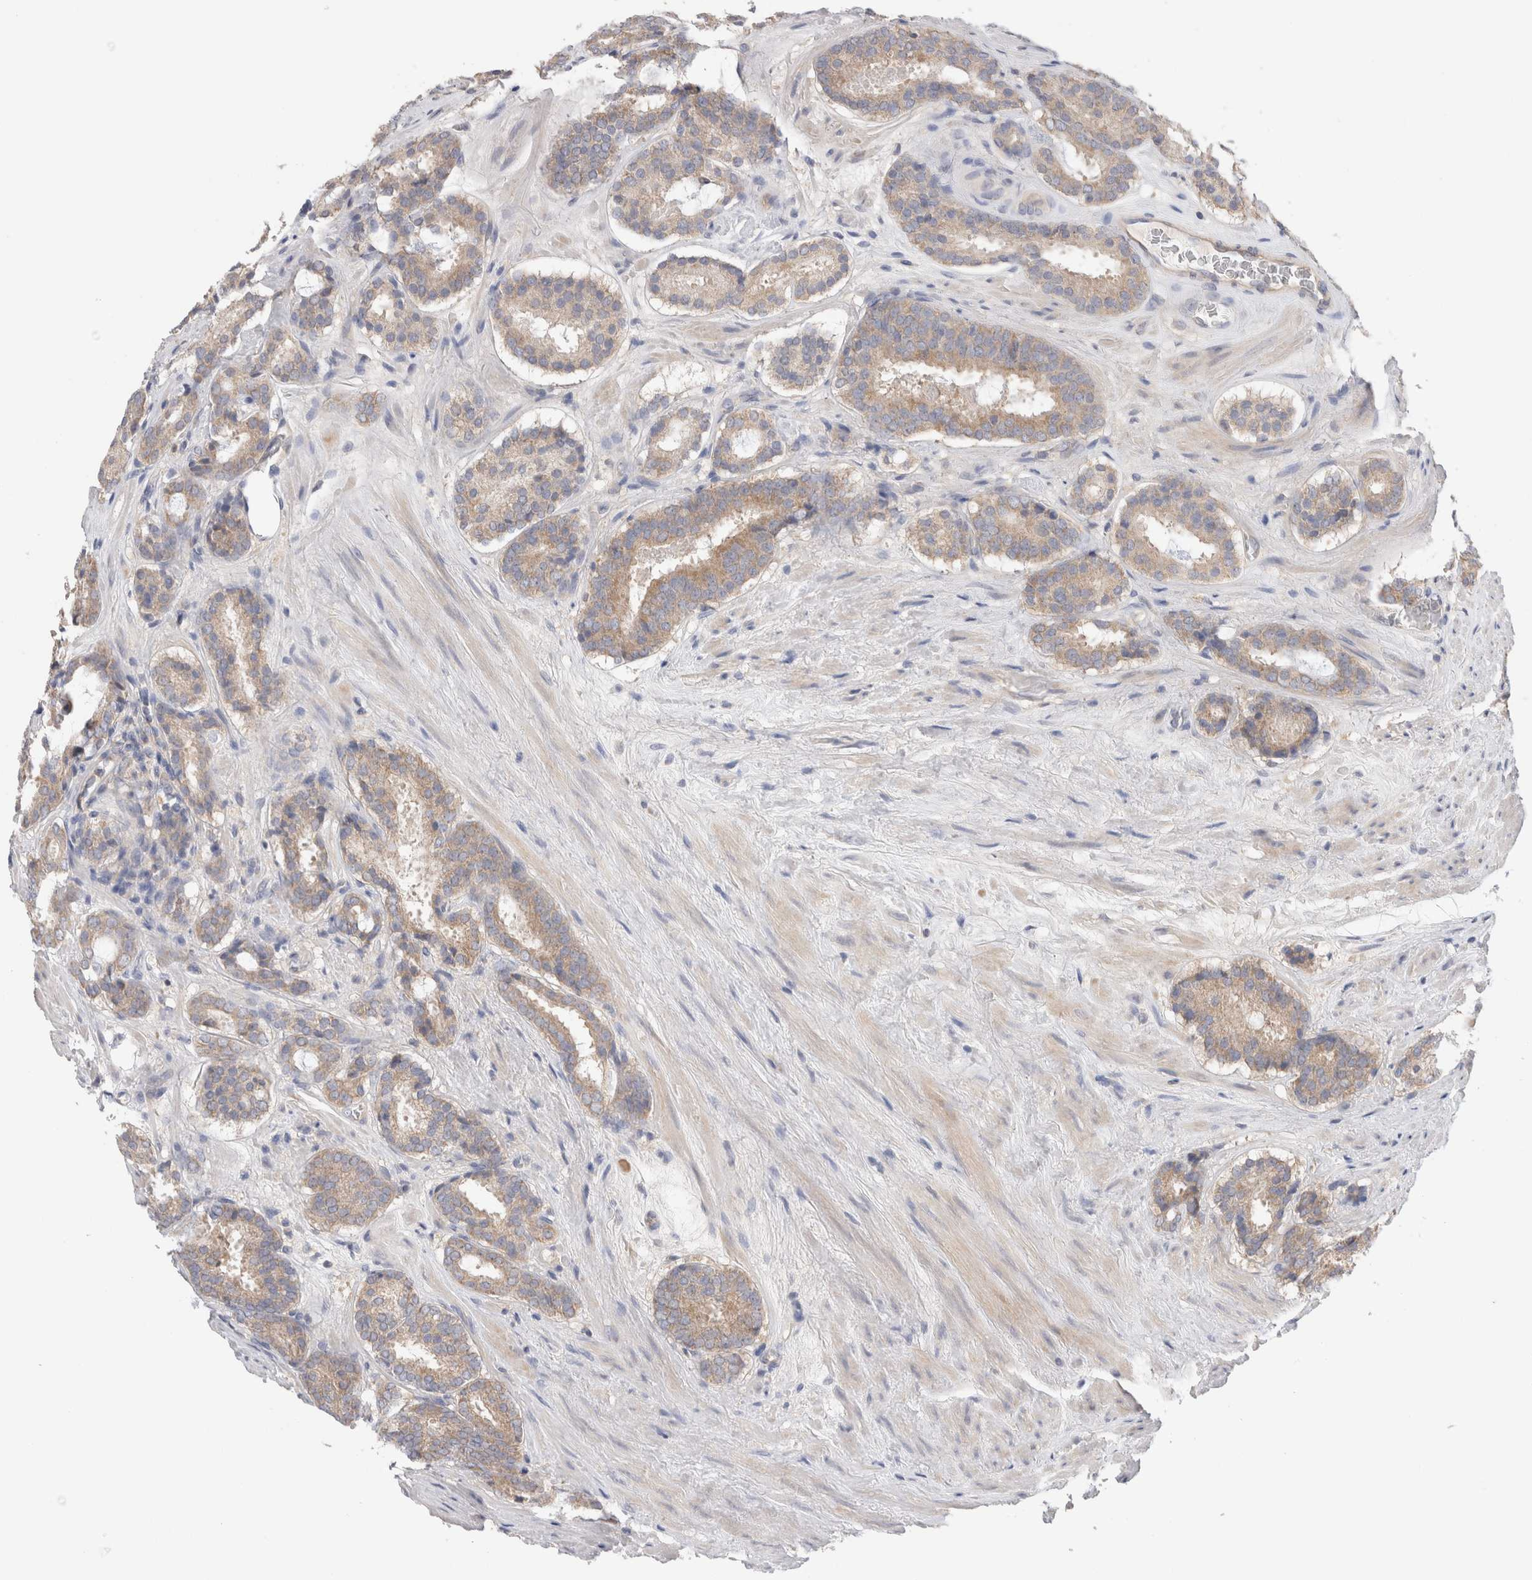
{"staining": {"intensity": "weak", "quantity": ">75%", "location": "cytoplasmic/membranous"}, "tissue": "prostate cancer", "cell_type": "Tumor cells", "image_type": "cancer", "snomed": [{"axis": "morphology", "description": "Adenocarcinoma, Low grade"}, {"axis": "topography", "description": "Prostate"}], "caption": "Human prostate low-grade adenocarcinoma stained with a brown dye shows weak cytoplasmic/membranous positive positivity in about >75% of tumor cells.", "gene": "IFT74", "patient": {"sex": "male", "age": 69}}